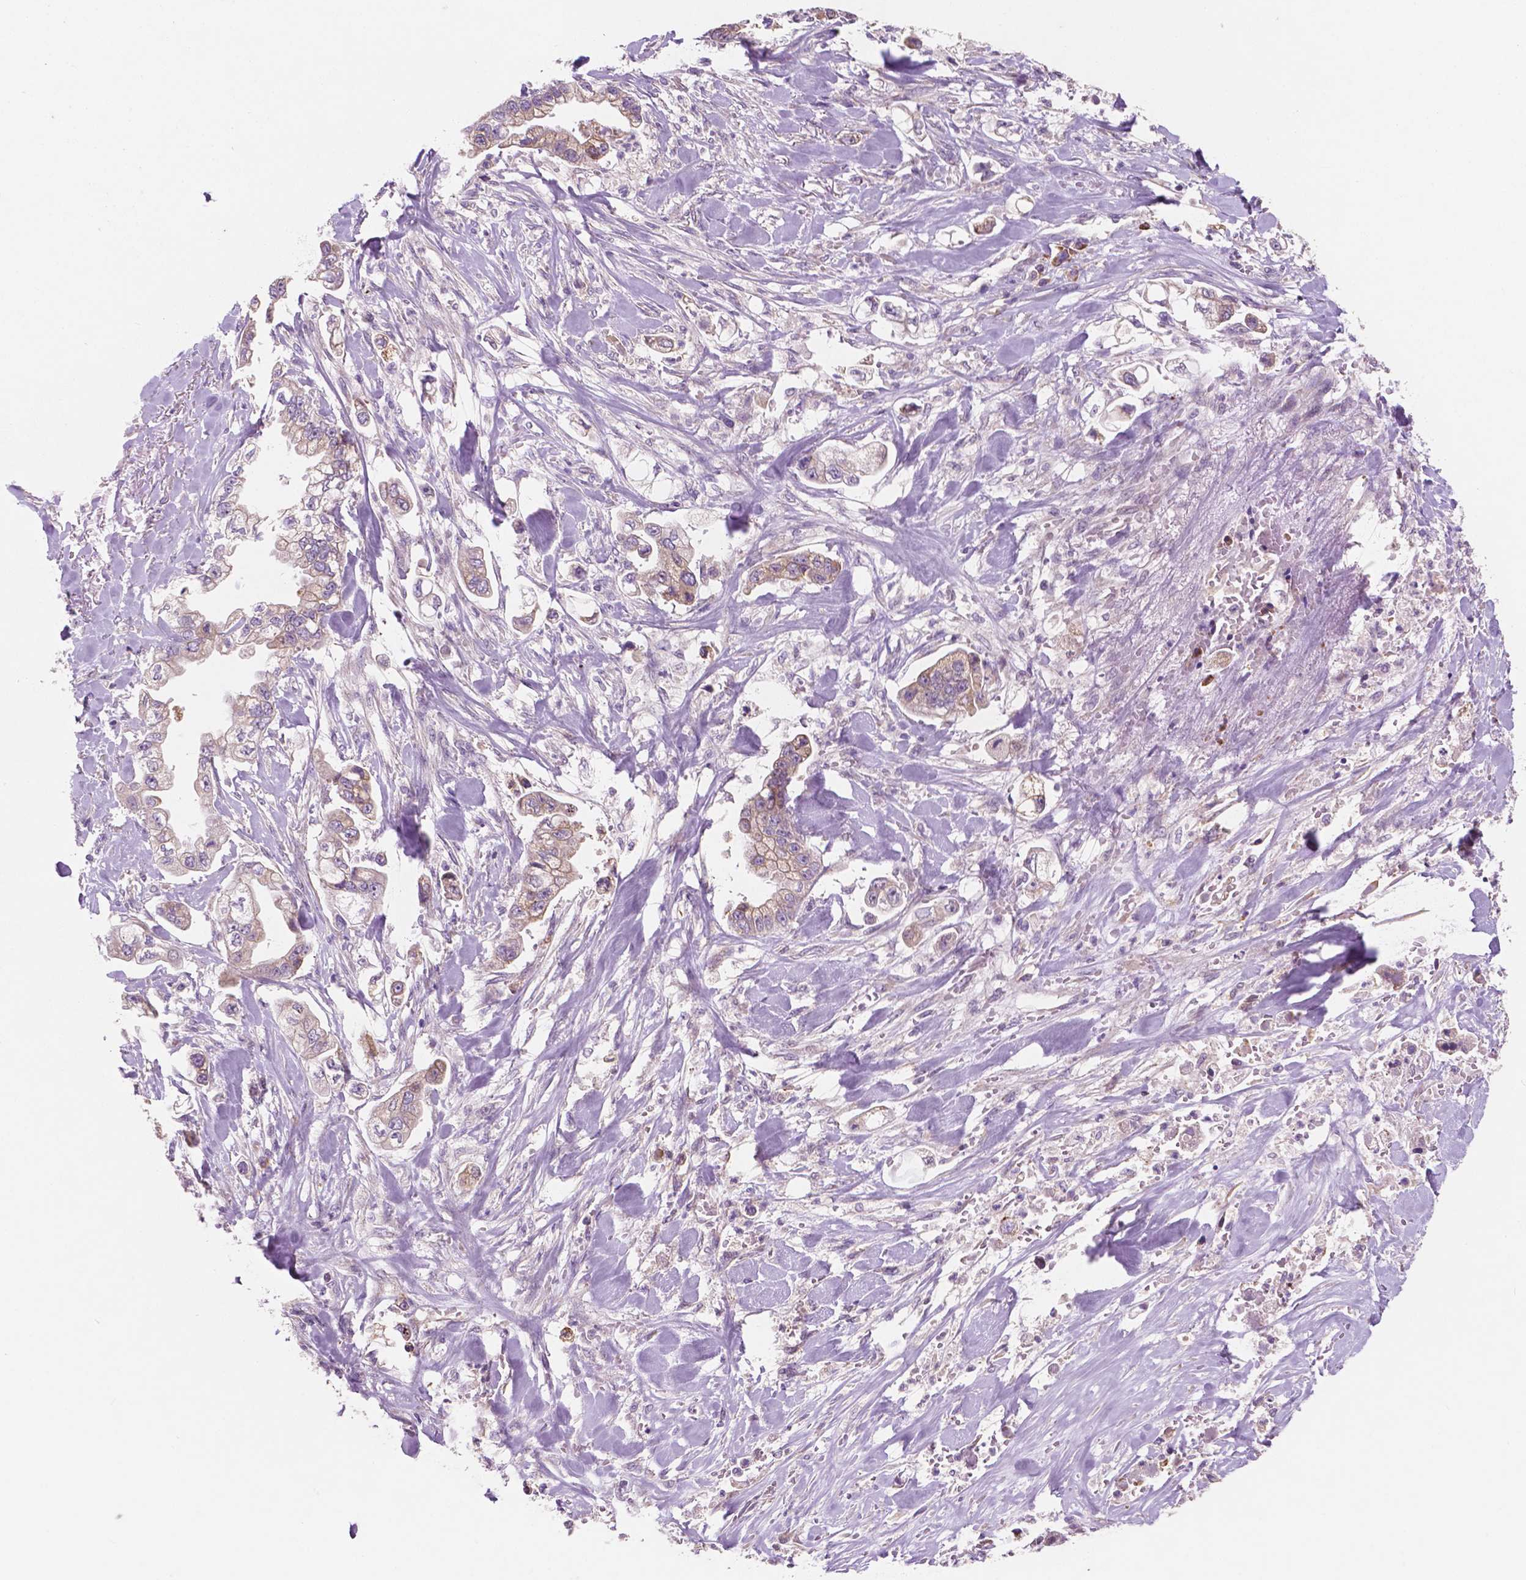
{"staining": {"intensity": "weak", "quantity": "25%-75%", "location": "cytoplasmic/membranous"}, "tissue": "stomach cancer", "cell_type": "Tumor cells", "image_type": "cancer", "snomed": [{"axis": "morphology", "description": "Adenocarcinoma, NOS"}, {"axis": "topography", "description": "Stomach"}], "caption": "Tumor cells display low levels of weak cytoplasmic/membranous expression in approximately 25%-75% of cells in adenocarcinoma (stomach).", "gene": "LRP1B", "patient": {"sex": "male", "age": 62}}